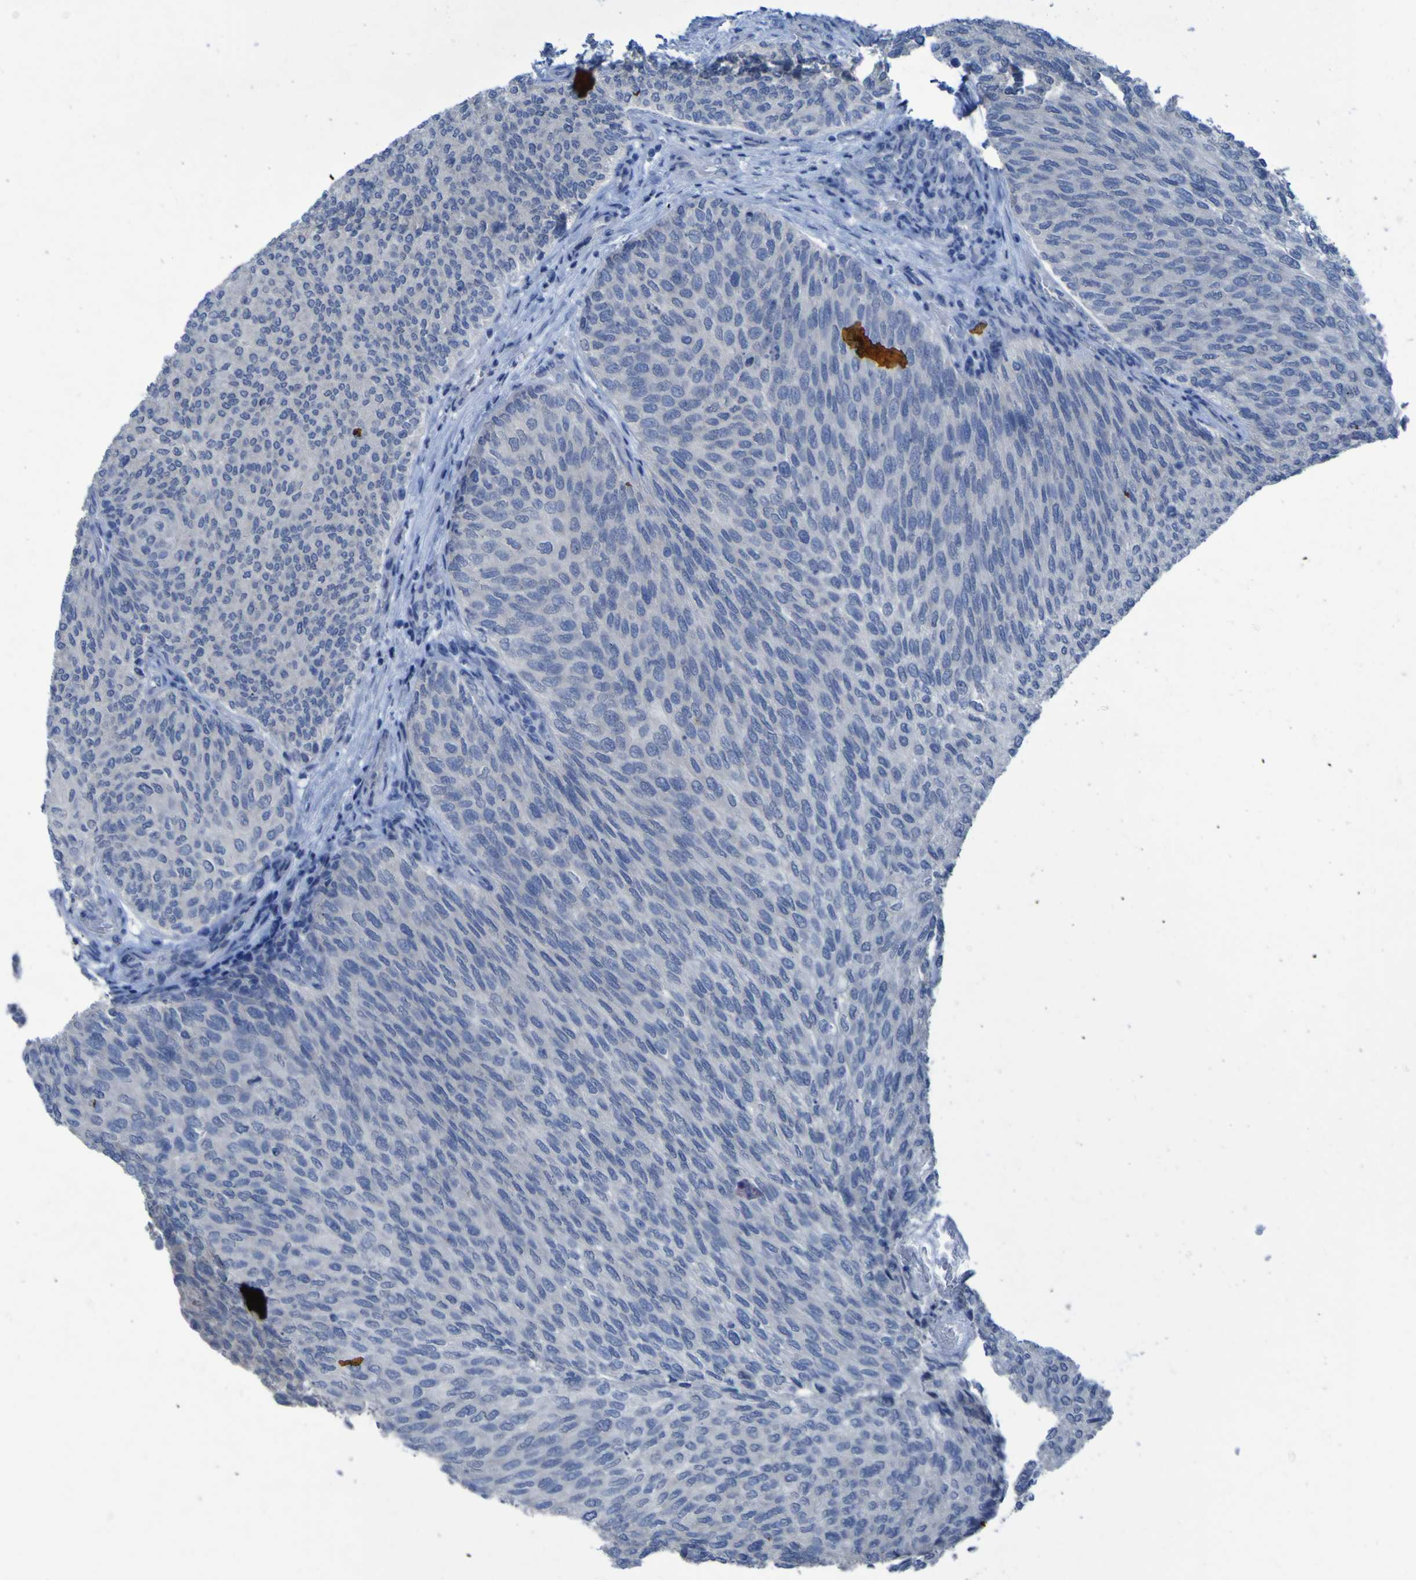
{"staining": {"intensity": "negative", "quantity": "none", "location": "none"}, "tissue": "urothelial cancer", "cell_type": "Tumor cells", "image_type": "cancer", "snomed": [{"axis": "morphology", "description": "Urothelial carcinoma, Low grade"}, {"axis": "topography", "description": "Urinary bladder"}], "caption": "Tumor cells show no significant protein expression in low-grade urothelial carcinoma.", "gene": "CLDN18", "patient": {"sex": "female", "age": 79}}